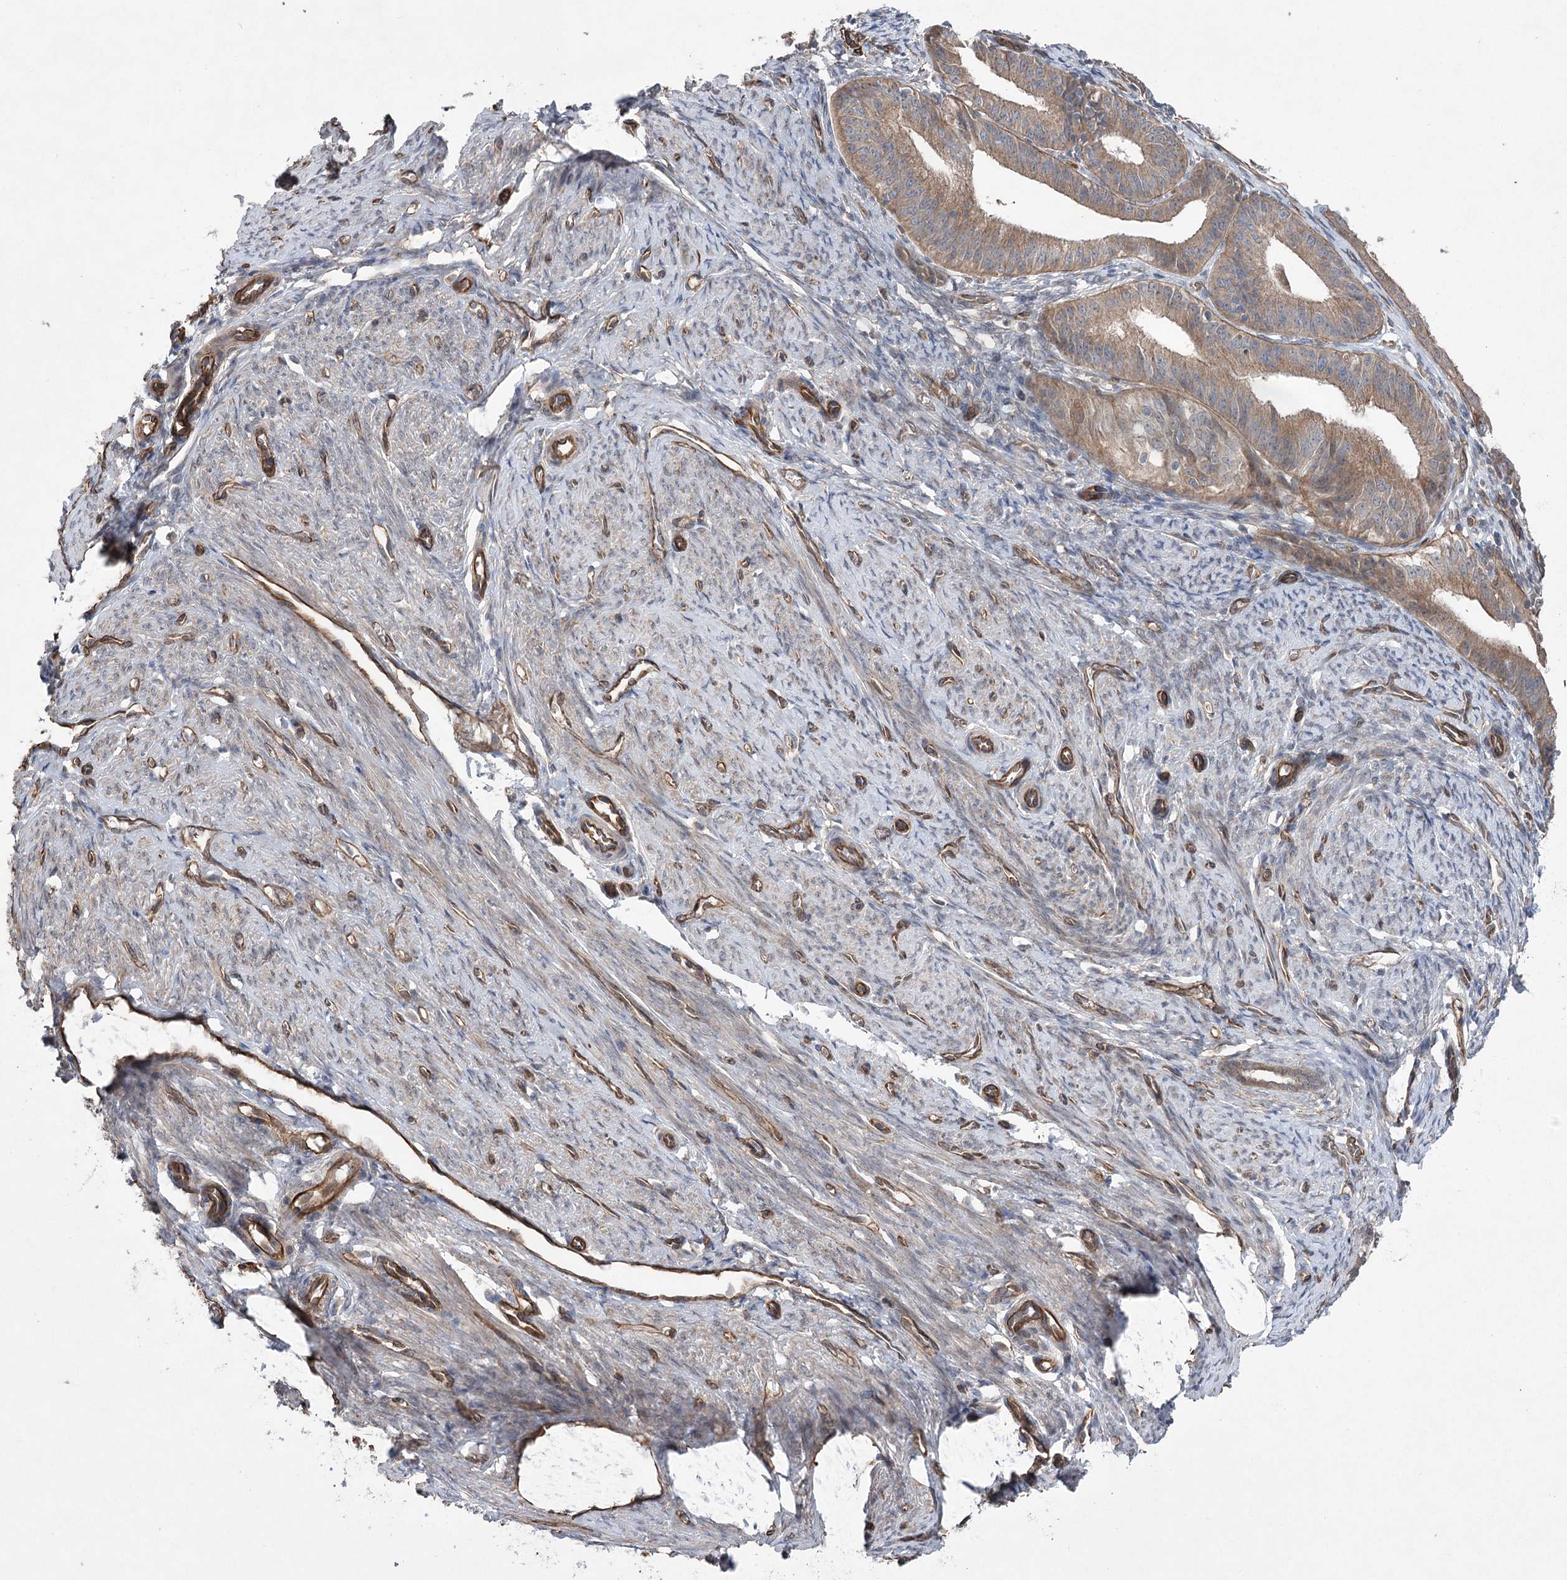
{"staining": {"intensity": "moderate", "quantity": ">75%", "location": "cytoplasmic/membranous"}, "tissue": "endometrial cancer", "cell_type": "Tumor cells", "image_type": "cancer", "snomed": [{"axis": "morphology", "description": "Adenocarcinoma, NOS"}, {"axis": "topography", "description": "Endometrium"}], "caption": "Human endometrial adenocarcinoma stained for a protein (brown) exhibits moderate cytoplasmic/membranous positive positivity in approximately >75% of tumor cells.", "gene": "RWDD4", "patient": {"sex": "female", "age": 51}}